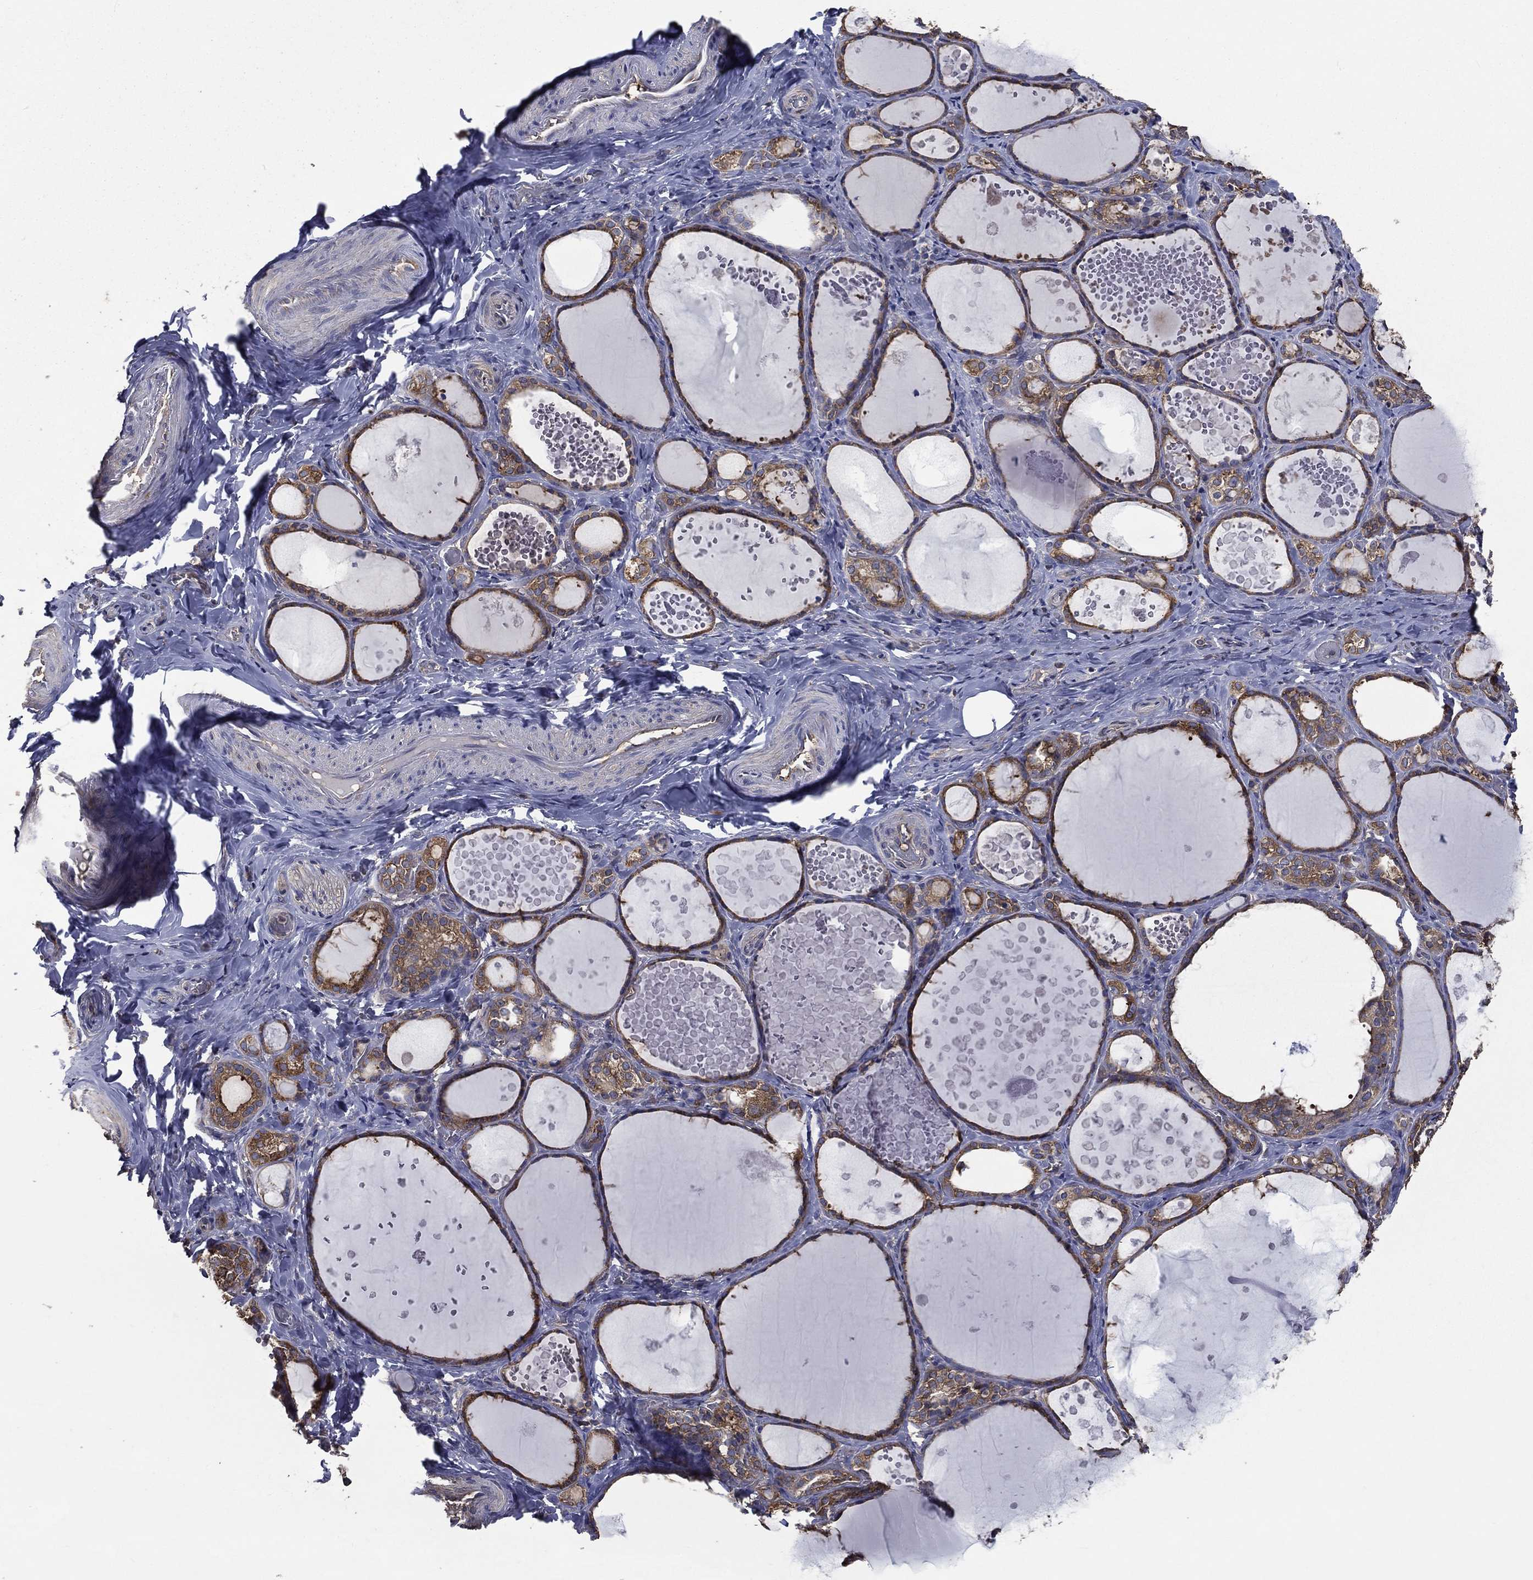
{"staining": {"intensity": "moderate", "quantity": ">75%", "location": "cytoplasmic/membranous"}, "tissue": "thyroid gland", "cell_type": "Glandular cells", "image_type": "normal", "snomed": [{"axis": "morphology", "description": "Normal tissue, NOS"}, {"axis": "topography", "description": "Thyroid gland"}], "caption": "Brown immunohistochemical staining in normal thyroid gland demonstrates moderate cytoplasmic/membranous positivity in about >75% of glandular cells. (Brightfield microscopy of DAB IHC at high magnification).", "gene": "SARS1", "patient": {"sex": "female", "age": 56}}